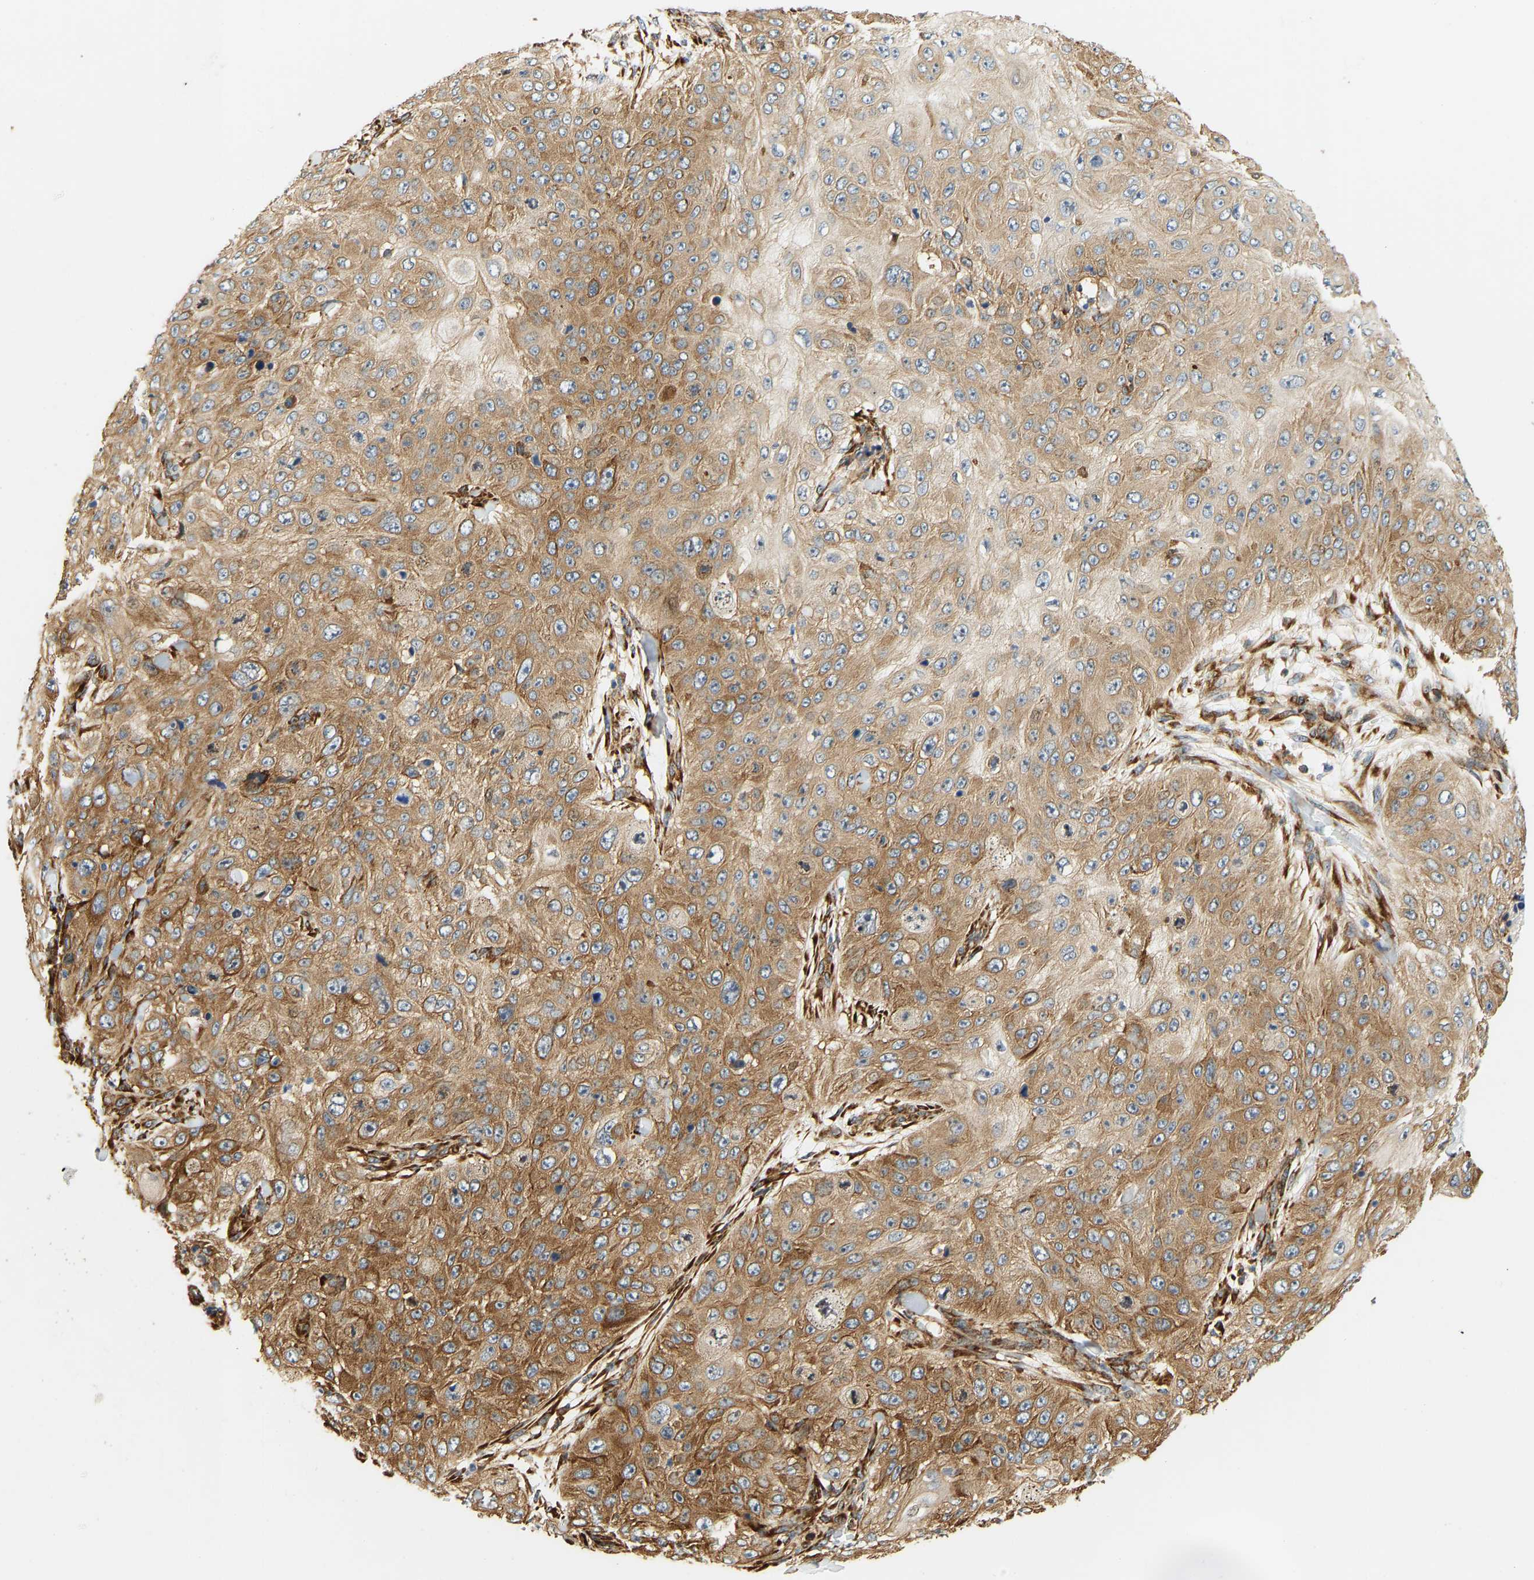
{"staining": {"intensity": "moderate", "quantity": ">75%", "location": "cytoplasmic/membranous"}, "tissue": "skin cancer", "cell_type": "Tumor cells", "image_type": "cancer", "snomed": [{"axis": "morphology", "description": "Squamous cell carcinoma, NOS"}, {"axis": "topography", "description": "Skin"}], "caption": "Immunohistochemical staining of human skin squamous cell carcinoma exhibits medium levels of moderate cytoplasmic/membranous positivity in about >75% of tumor cells. Using DAB (3,3'-diaminobenzidine) (brown) and hematoxylin (blue) stains, captured at high magnification using brightfield microscopy.", "gene": "RPS14", "patient": {"sex": "female", "age": 80}}